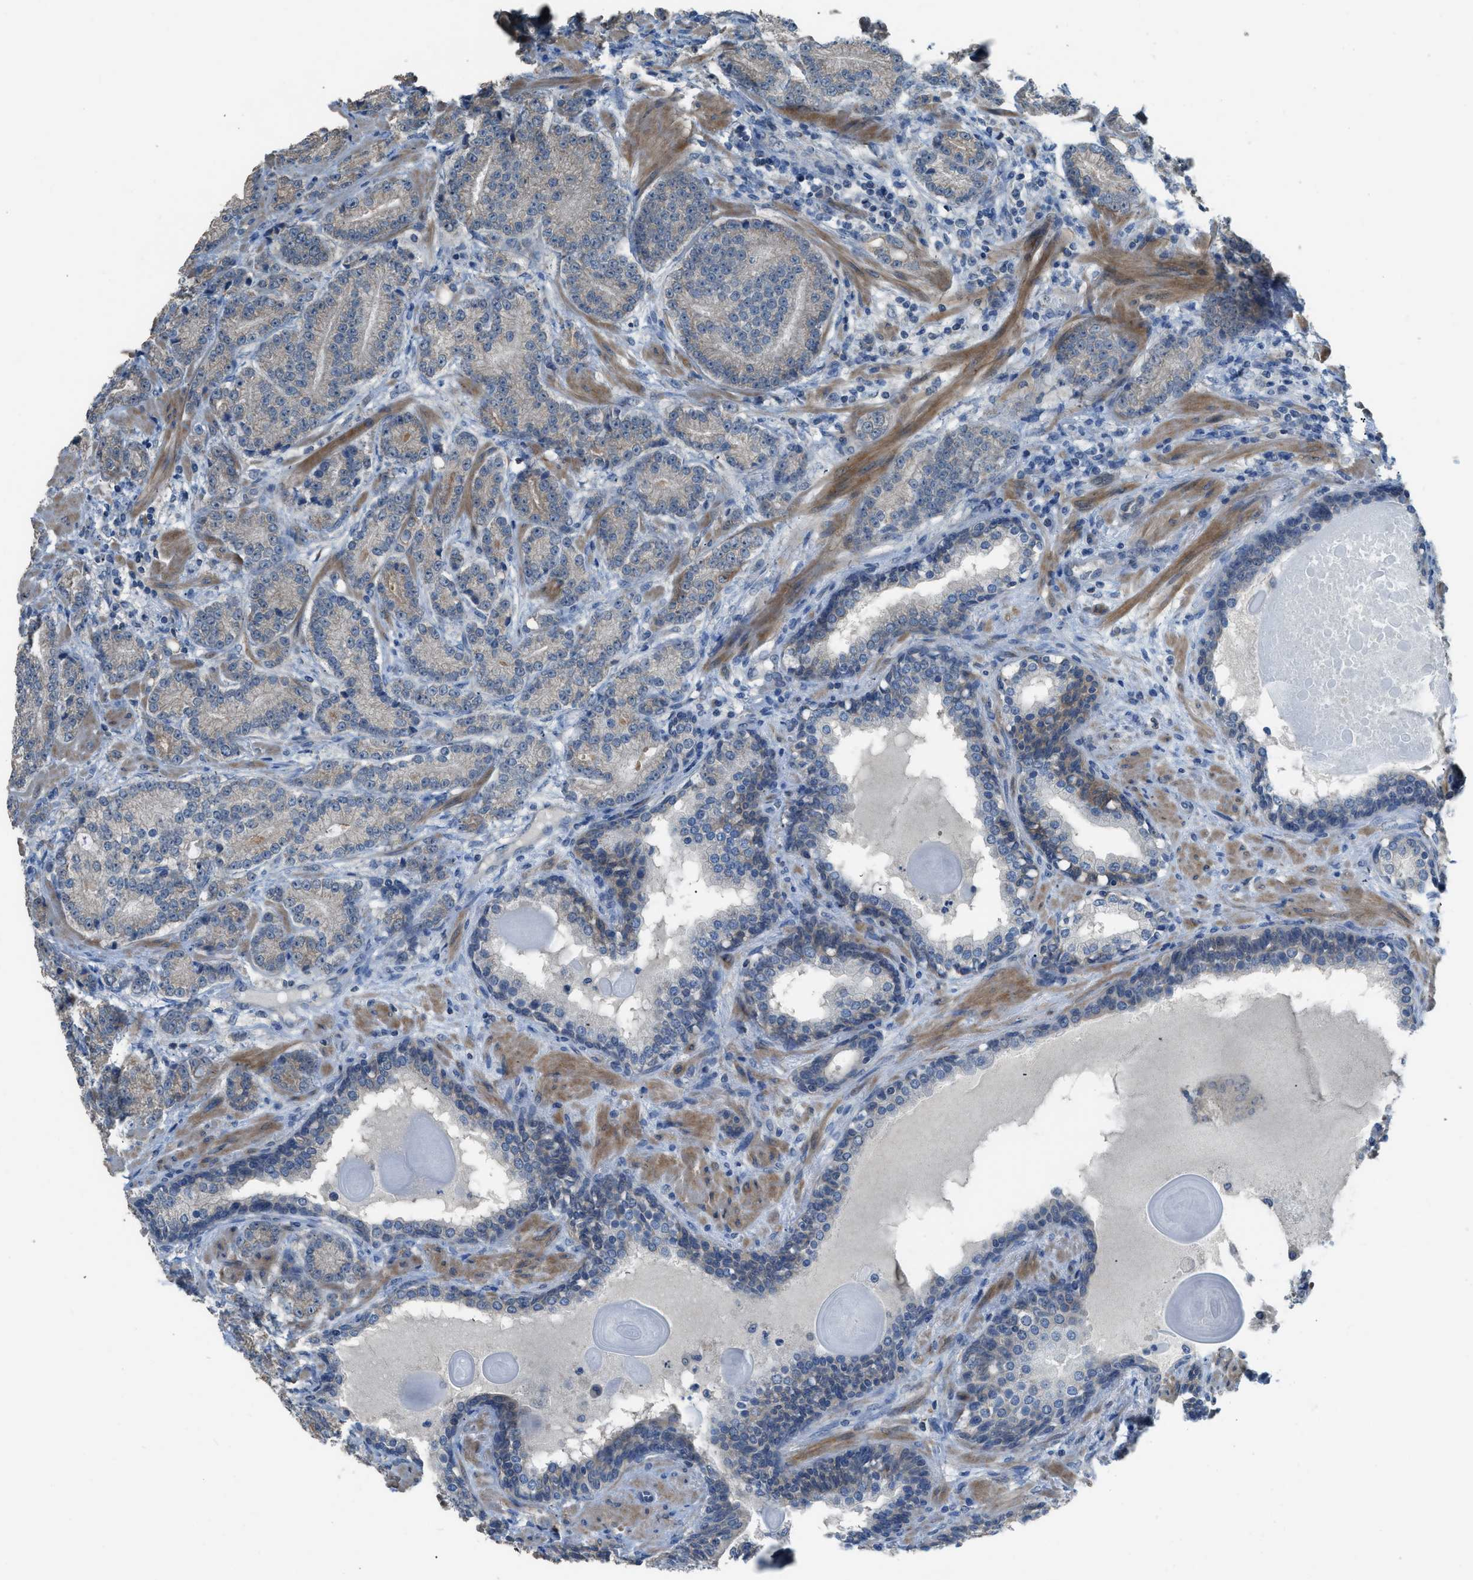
{"staining": {"intensity": "weak", "quantity": ">75%", "location": "cytoplasmic/membranous"}, "tissue": "prostate cancer", "cell_type": "Tumor cells", "image_type": "cancer", "snomed": [{"axis": "morphology", "description": "Adenocarcinoma, High grade"}, {"axis": "topography", "description": "Prostate"}], "caption": "Immunohistochemistry (IHC) staining of adenocarcinoma (high-grade) (prostate), which displays low levels of weak cytoplasmic/membranous positivity in approximately >75% of tumor cells indicating weak cytoplasmic/membranous protein positivity. The staining was performed using DAB (brown) for protein detection and nuclei were counterstained in hematoxylin (blue).", "gene": "TIMD4", "patient": {"sex": "male", "age": 61}}